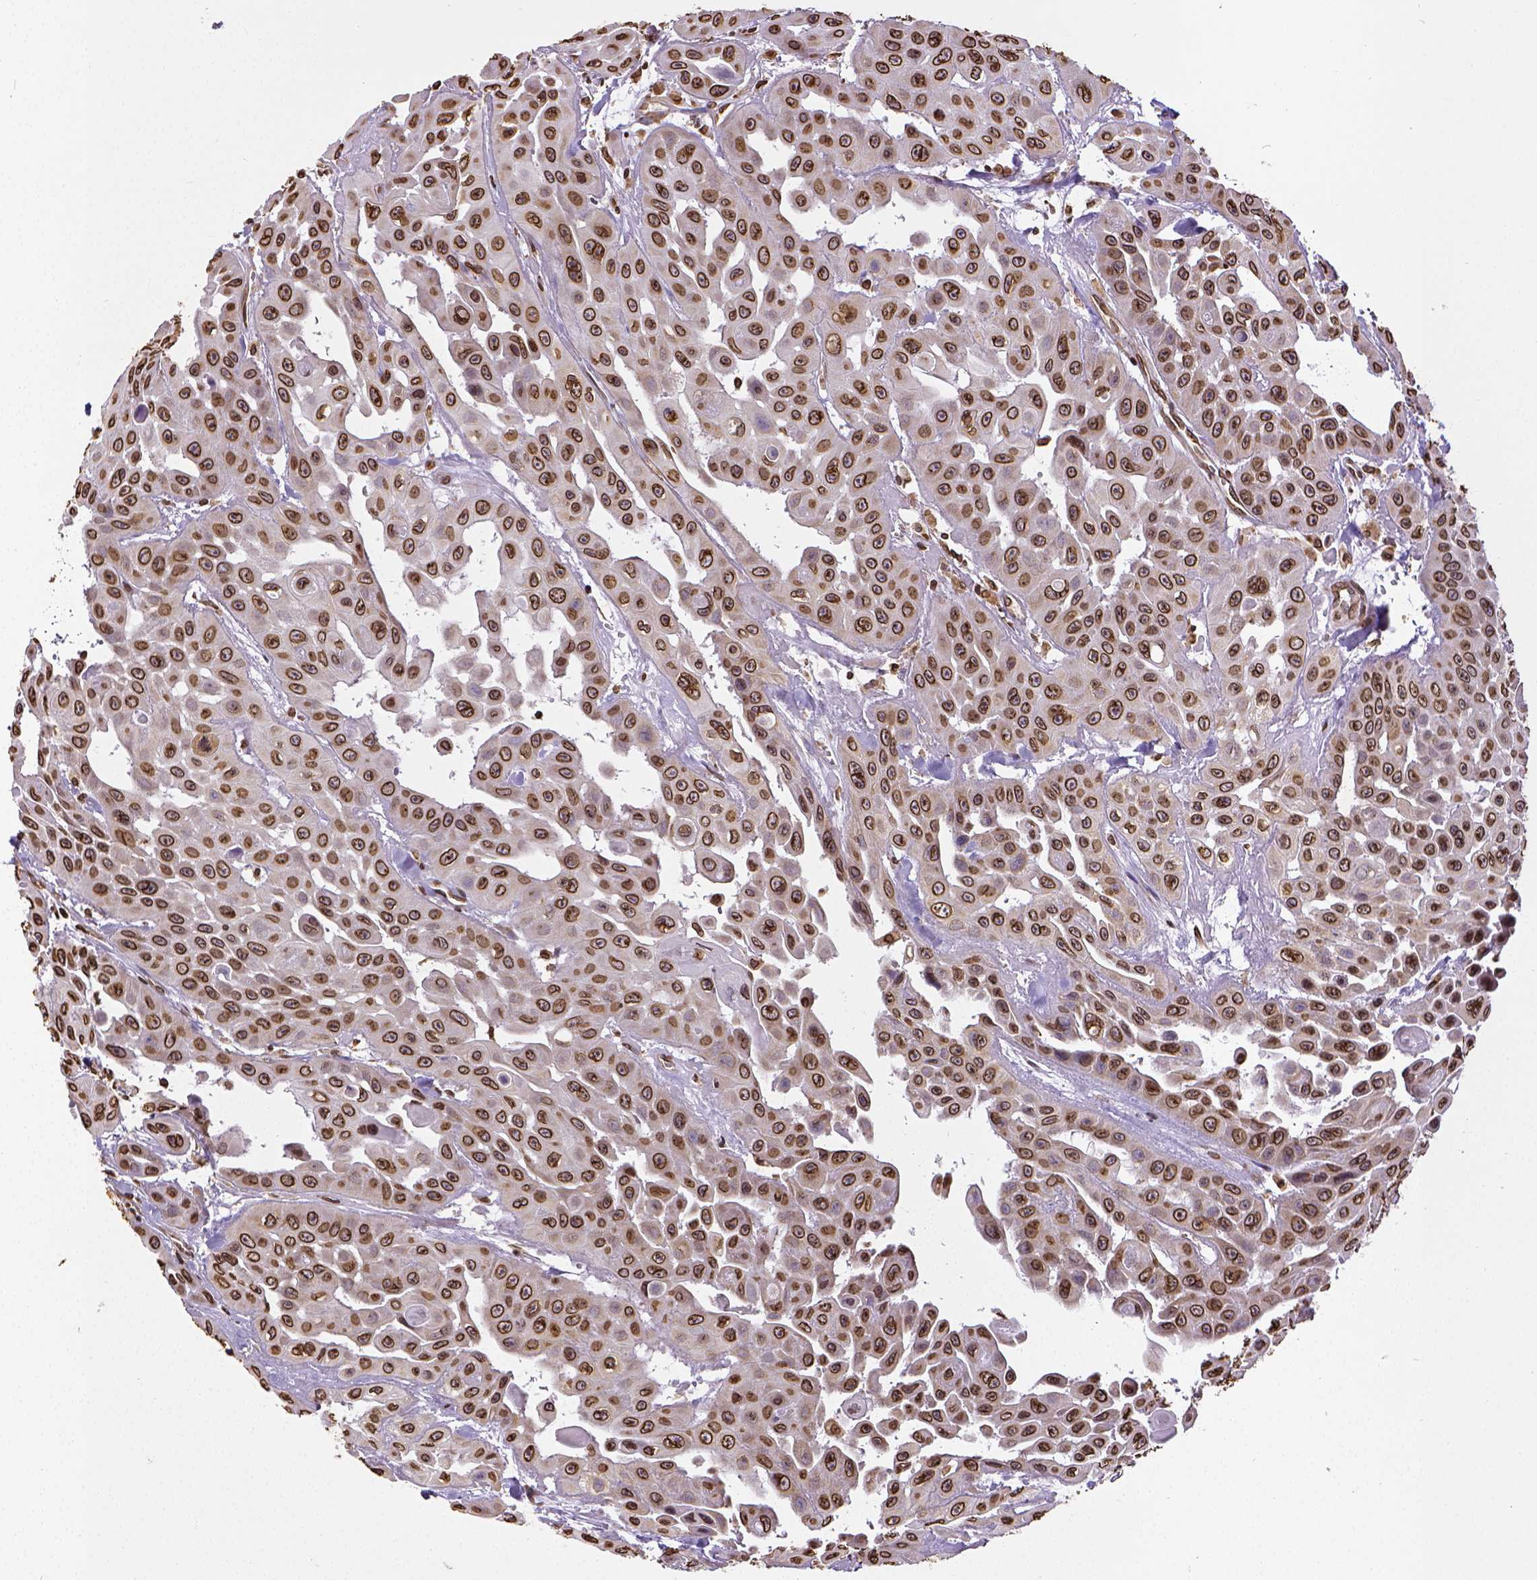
{"staining": {"intensity": "strong", "quantity": ">75%", "location": "cytoplasmic/membranous,nuclear"}, "tissue": "head and neck cancer", "cell_type": "Tumor cells", "image_type": "cancer", "snomed": [{"axis": "morphology", "description": "Adenocarcinoma, NOS"}, {"axis": "topography", "description": "Head-Neck"}], "caption": "Head and neck adenocarcinoma stained for a protein exhibits strong cytoplasmic/membranous and nuclear positivity in tumor cells. The staining was performed using DAB, with brown indicating positive protein expression. Nuclei are stained blue with hematoxylin.", "gene": "MTDH", "patient": {"sex": "male", "age": 73}}